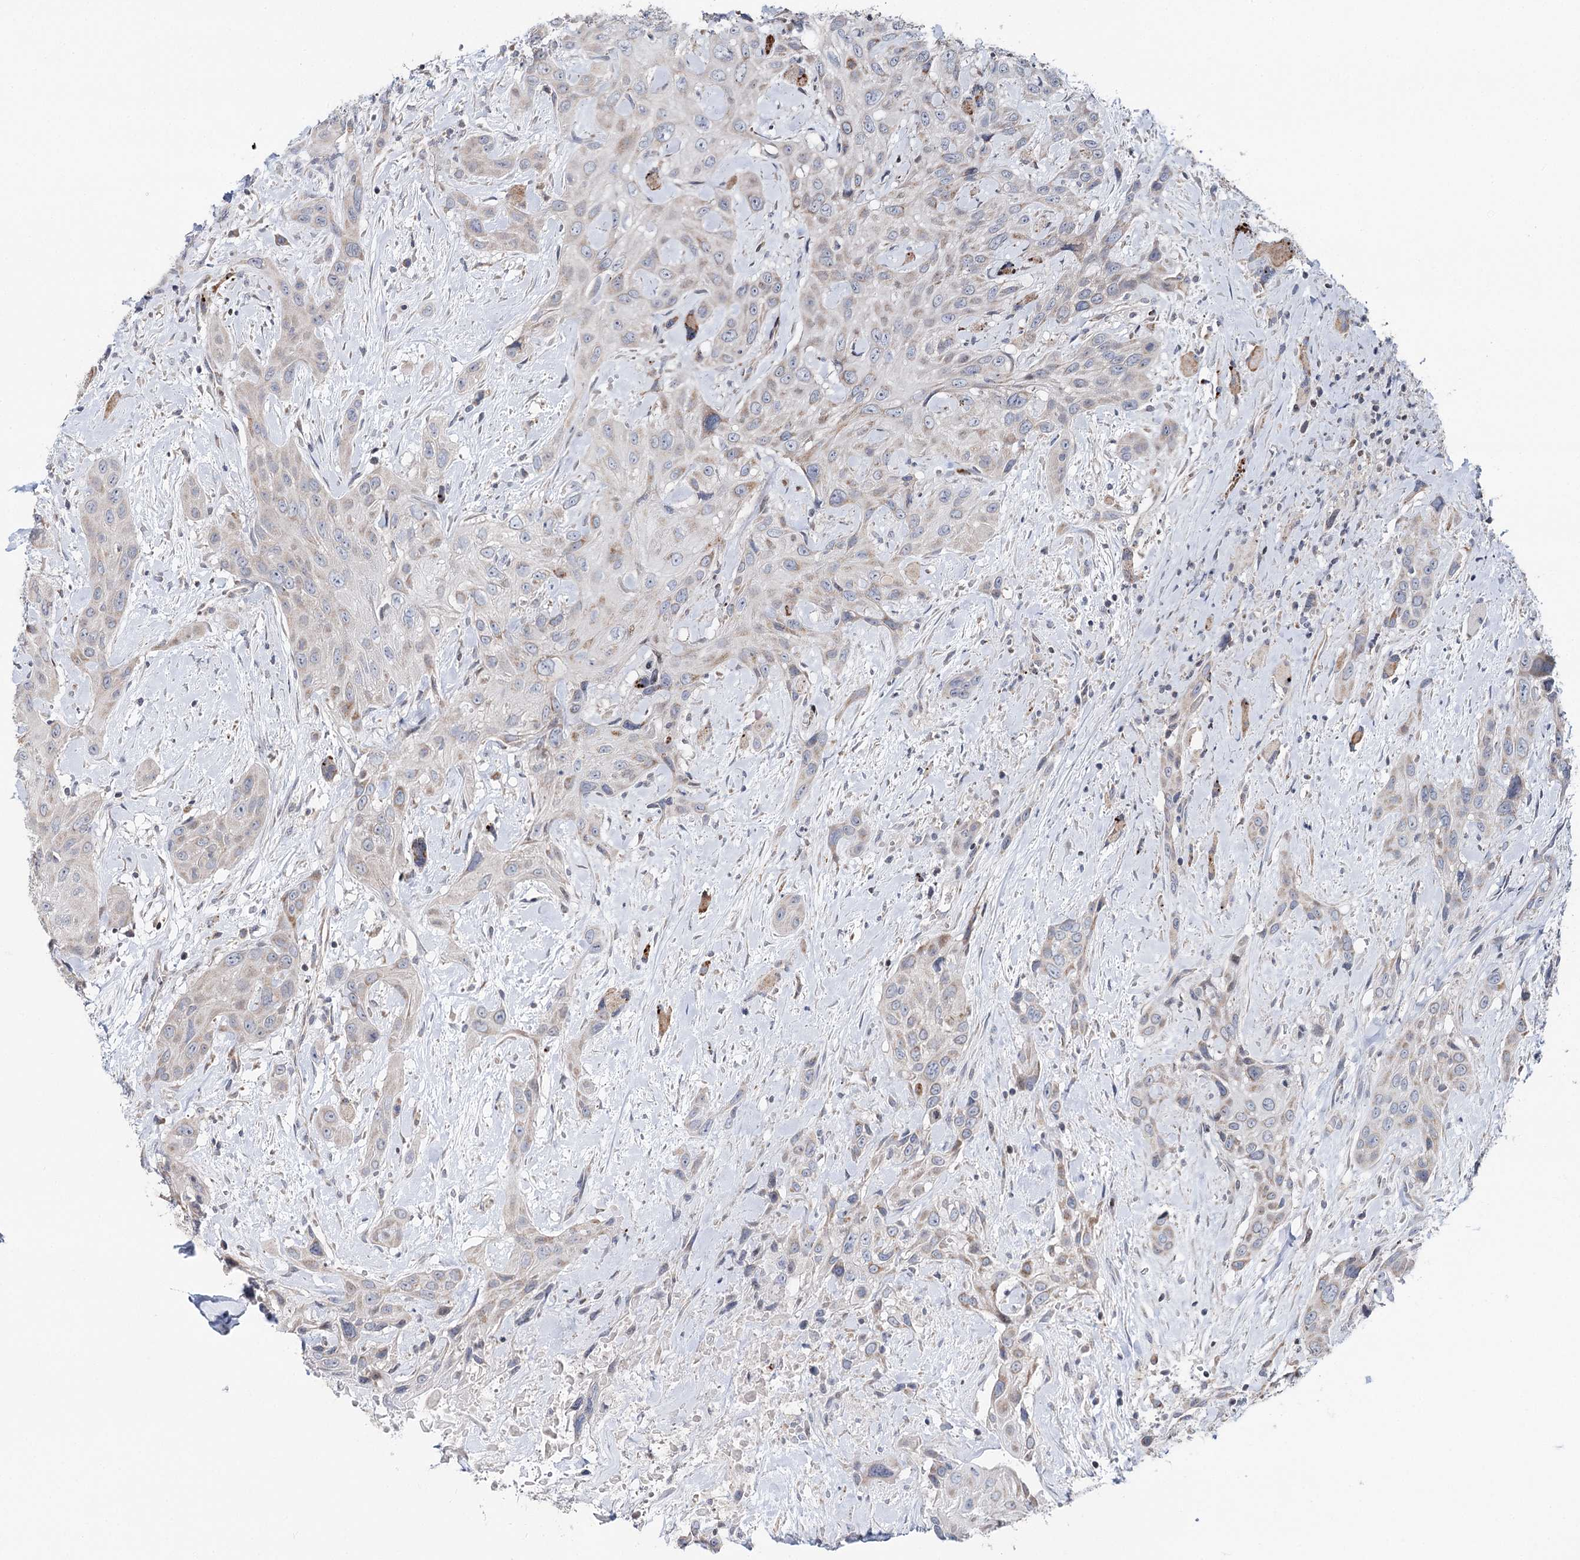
{"staining": {"intensity": "weak", "quantity": "25%-75%", "location": "cytoplasmic/membranous"}, "tissue": "head and neck cancer", "cell_type": "Tumor cells", "image_type": "cancer", "snomed": [{"axis": "morphology", "description": "Squamous cell carcinoma, NOS"}, {"axis": "topography", "description": "Head-Neck"}], "caption": "About 25%-75% of tumor cells in human head and neck cancer exhibit weak cytoplasmic/membranous protein positivity as visualized by brown immunohistochemical staining.", "gene": "PTGR1", "patient": {"sex": "male", "age": 81}}